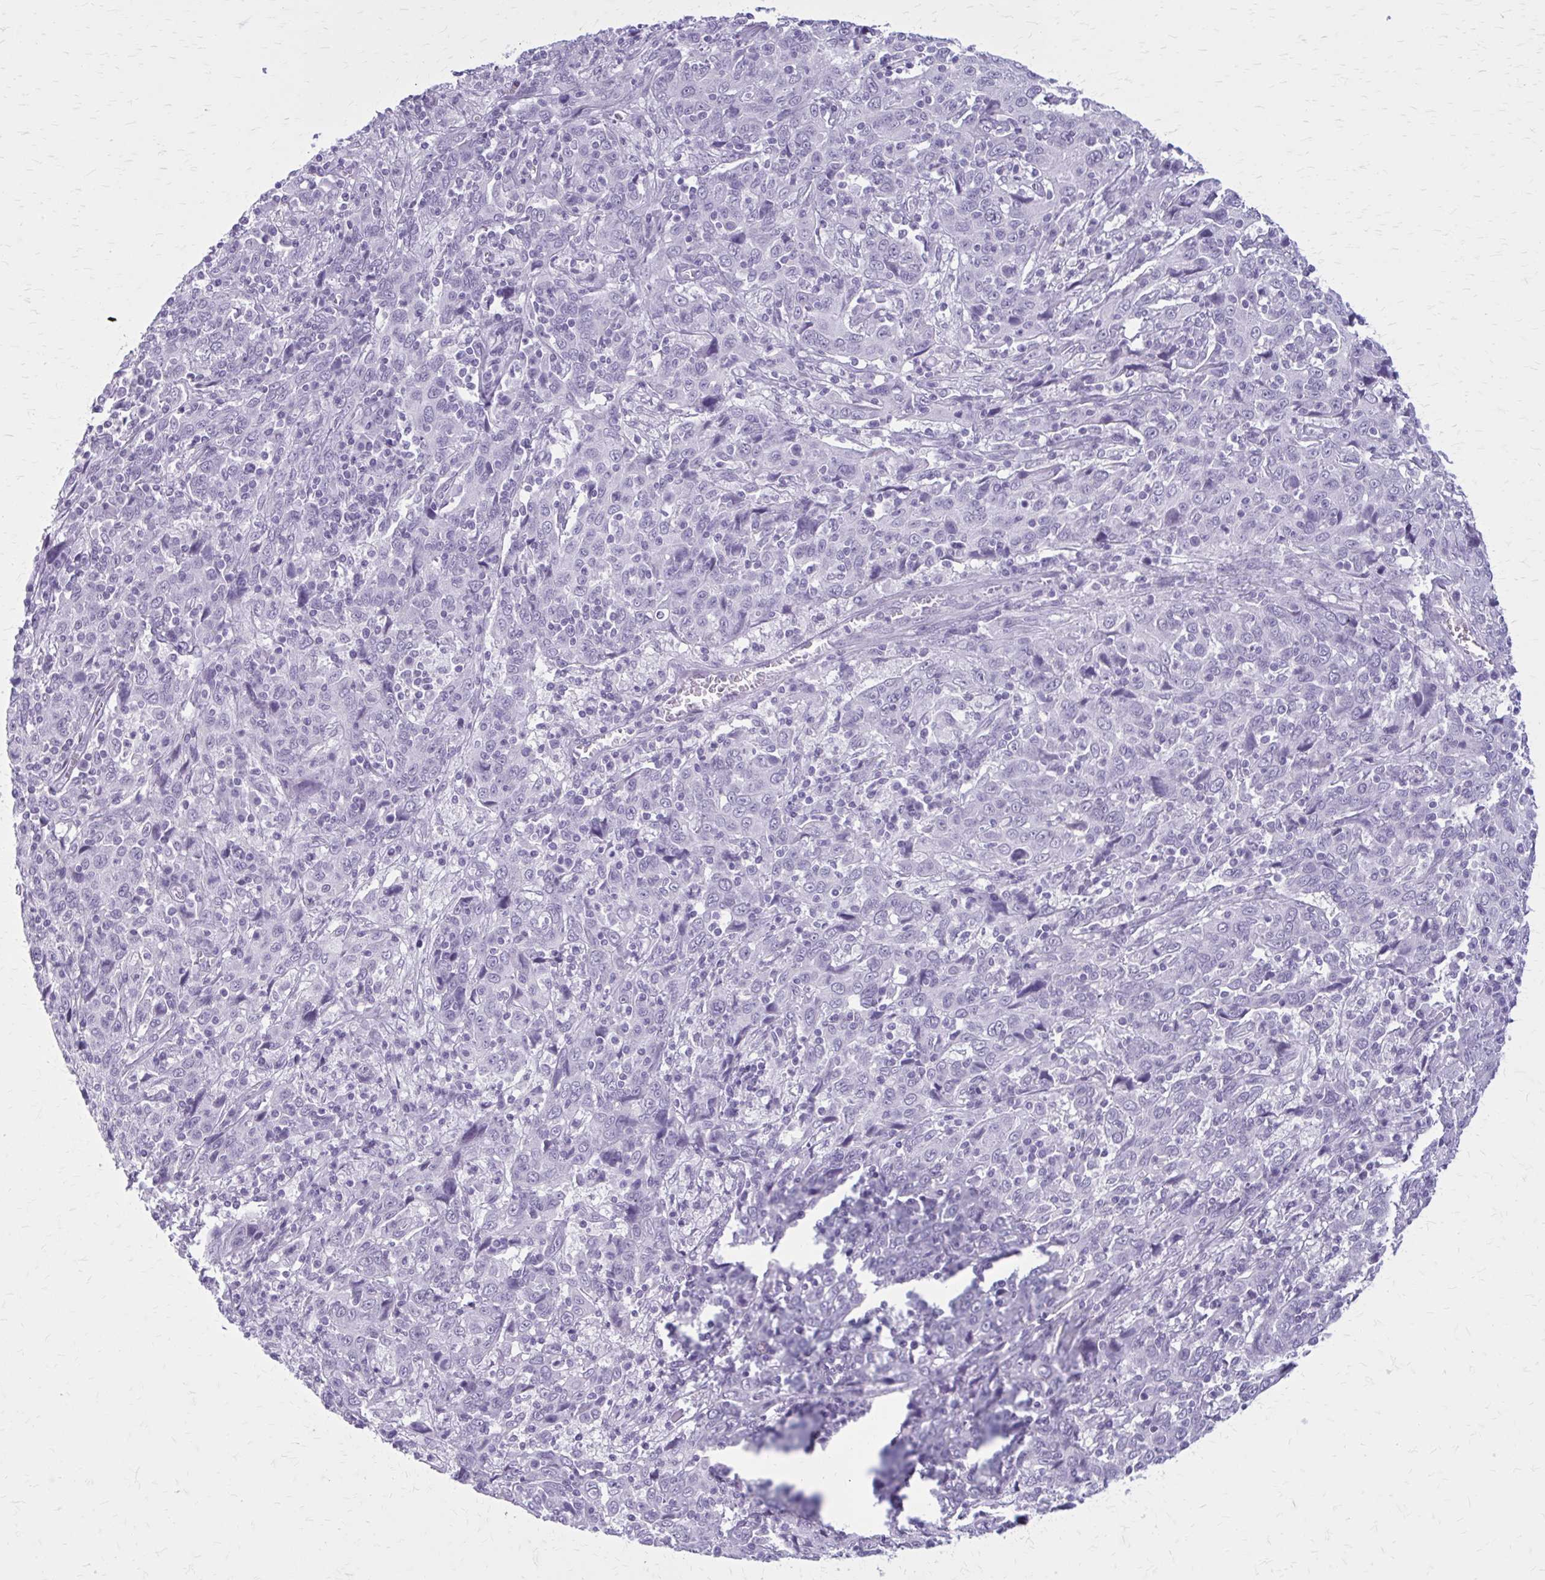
{"staining": {"intensity": "negative", "quantity": "none", "location": "none"}, "tissue": "cervical cancer", "cell_type": "Tumor cells", "image_type": "cancer", "snomed": [{"axis": "morphology", "description": "Squamous cell carcinoma, NOS"}, {"axis": "topography", "description": "Cervix"}], "caption": "This is an immunohistochemistry (IHC) histopathology image of squamous cell carcinoma (cervical). There is no staining in tumor cells.", "gene": "GAD1", "patient": {"sex": "female", "age": 46}}